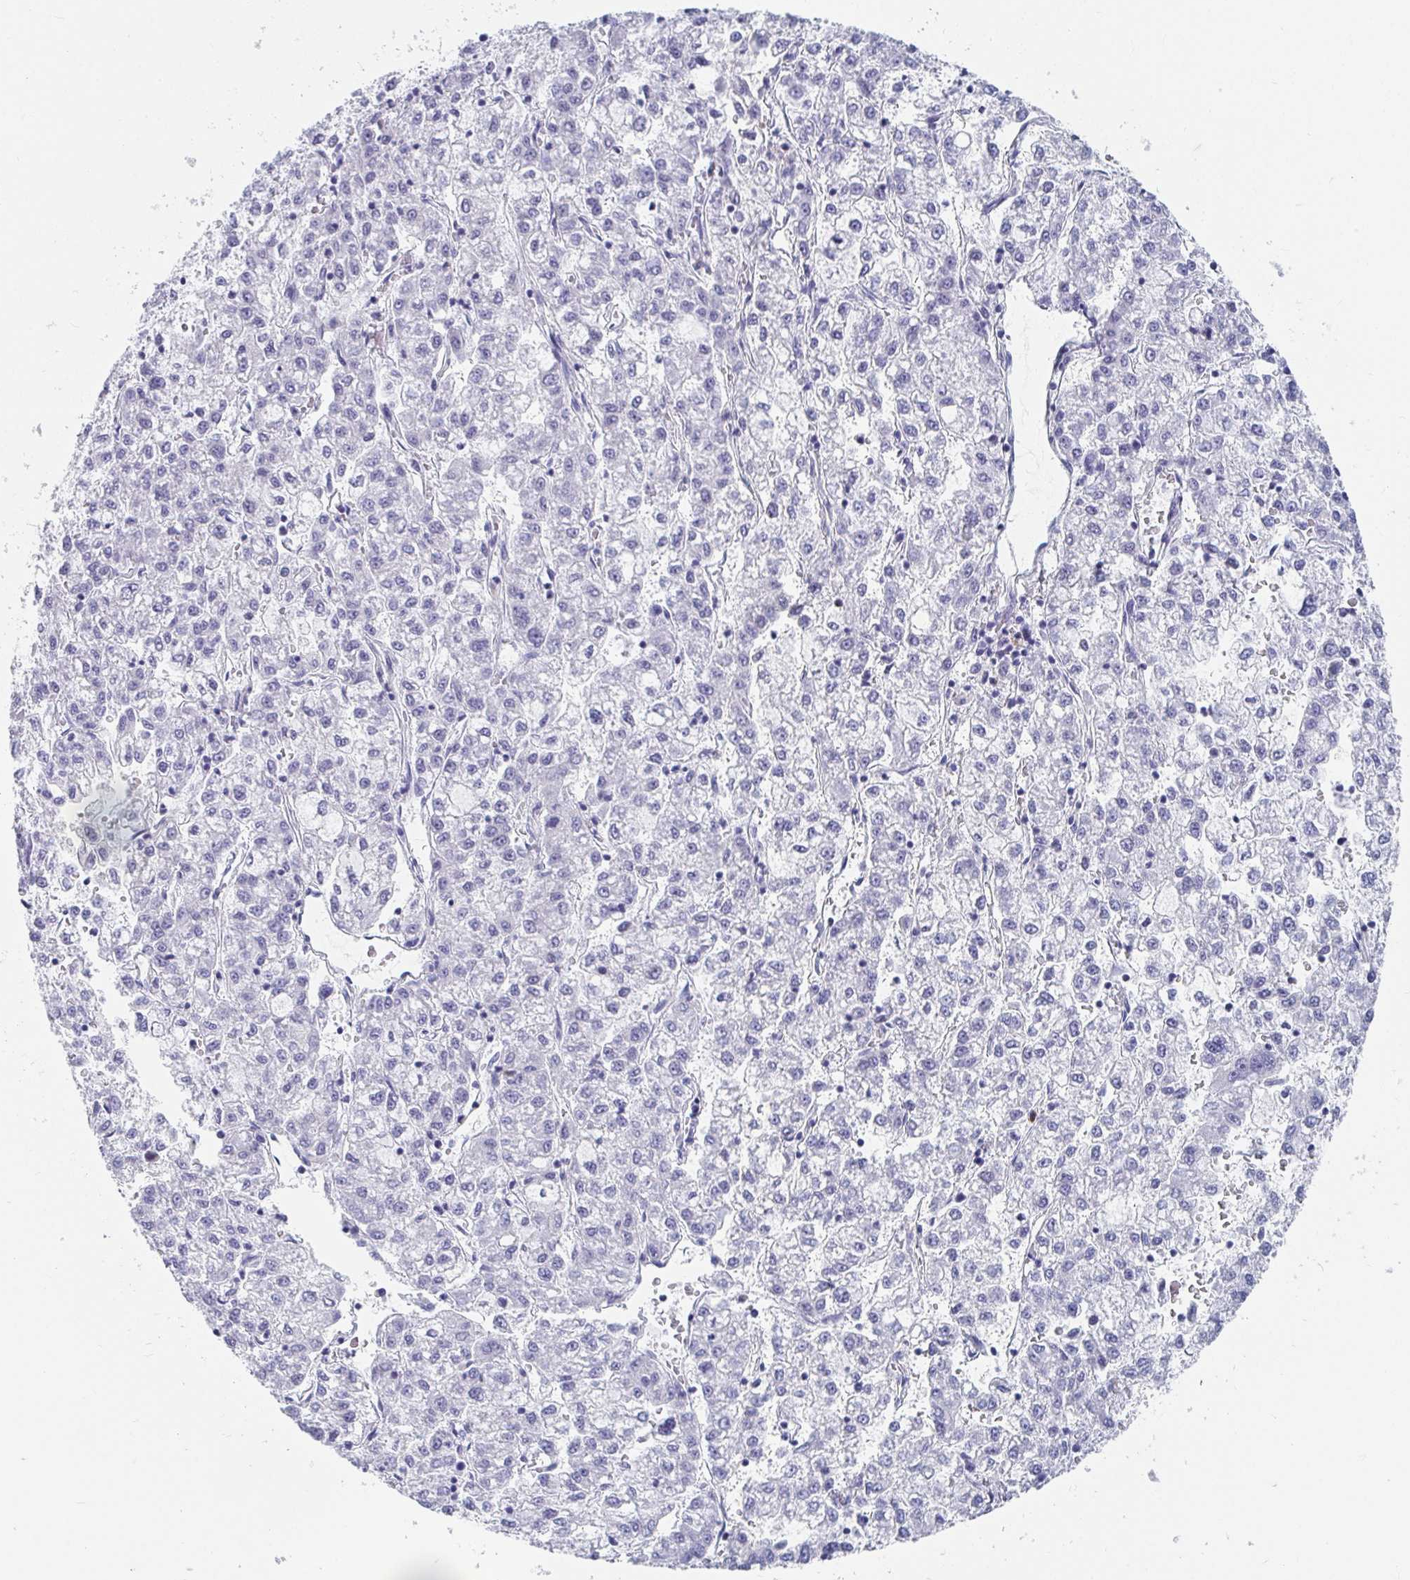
{"staining": {"intensity": "negative", "quantity": "none", "location": "none"}, "tissue": "liver cancer", "cell_type": "Tumor cells", "image_type": "cancer", "snomed": [{"axis": "morphology", "description": "Carcinoma, Hepatocellular, NOS"}, {"axis": "topography", "description": "Liver"}], "caption": "DAB immunohistochemical staining of liver cancer (hepatocellular carcinoma) demonstrates no significant positivity in tumor cells.", "gene": "ZFP82", "patient": {"sex": "male", "age": 40}}